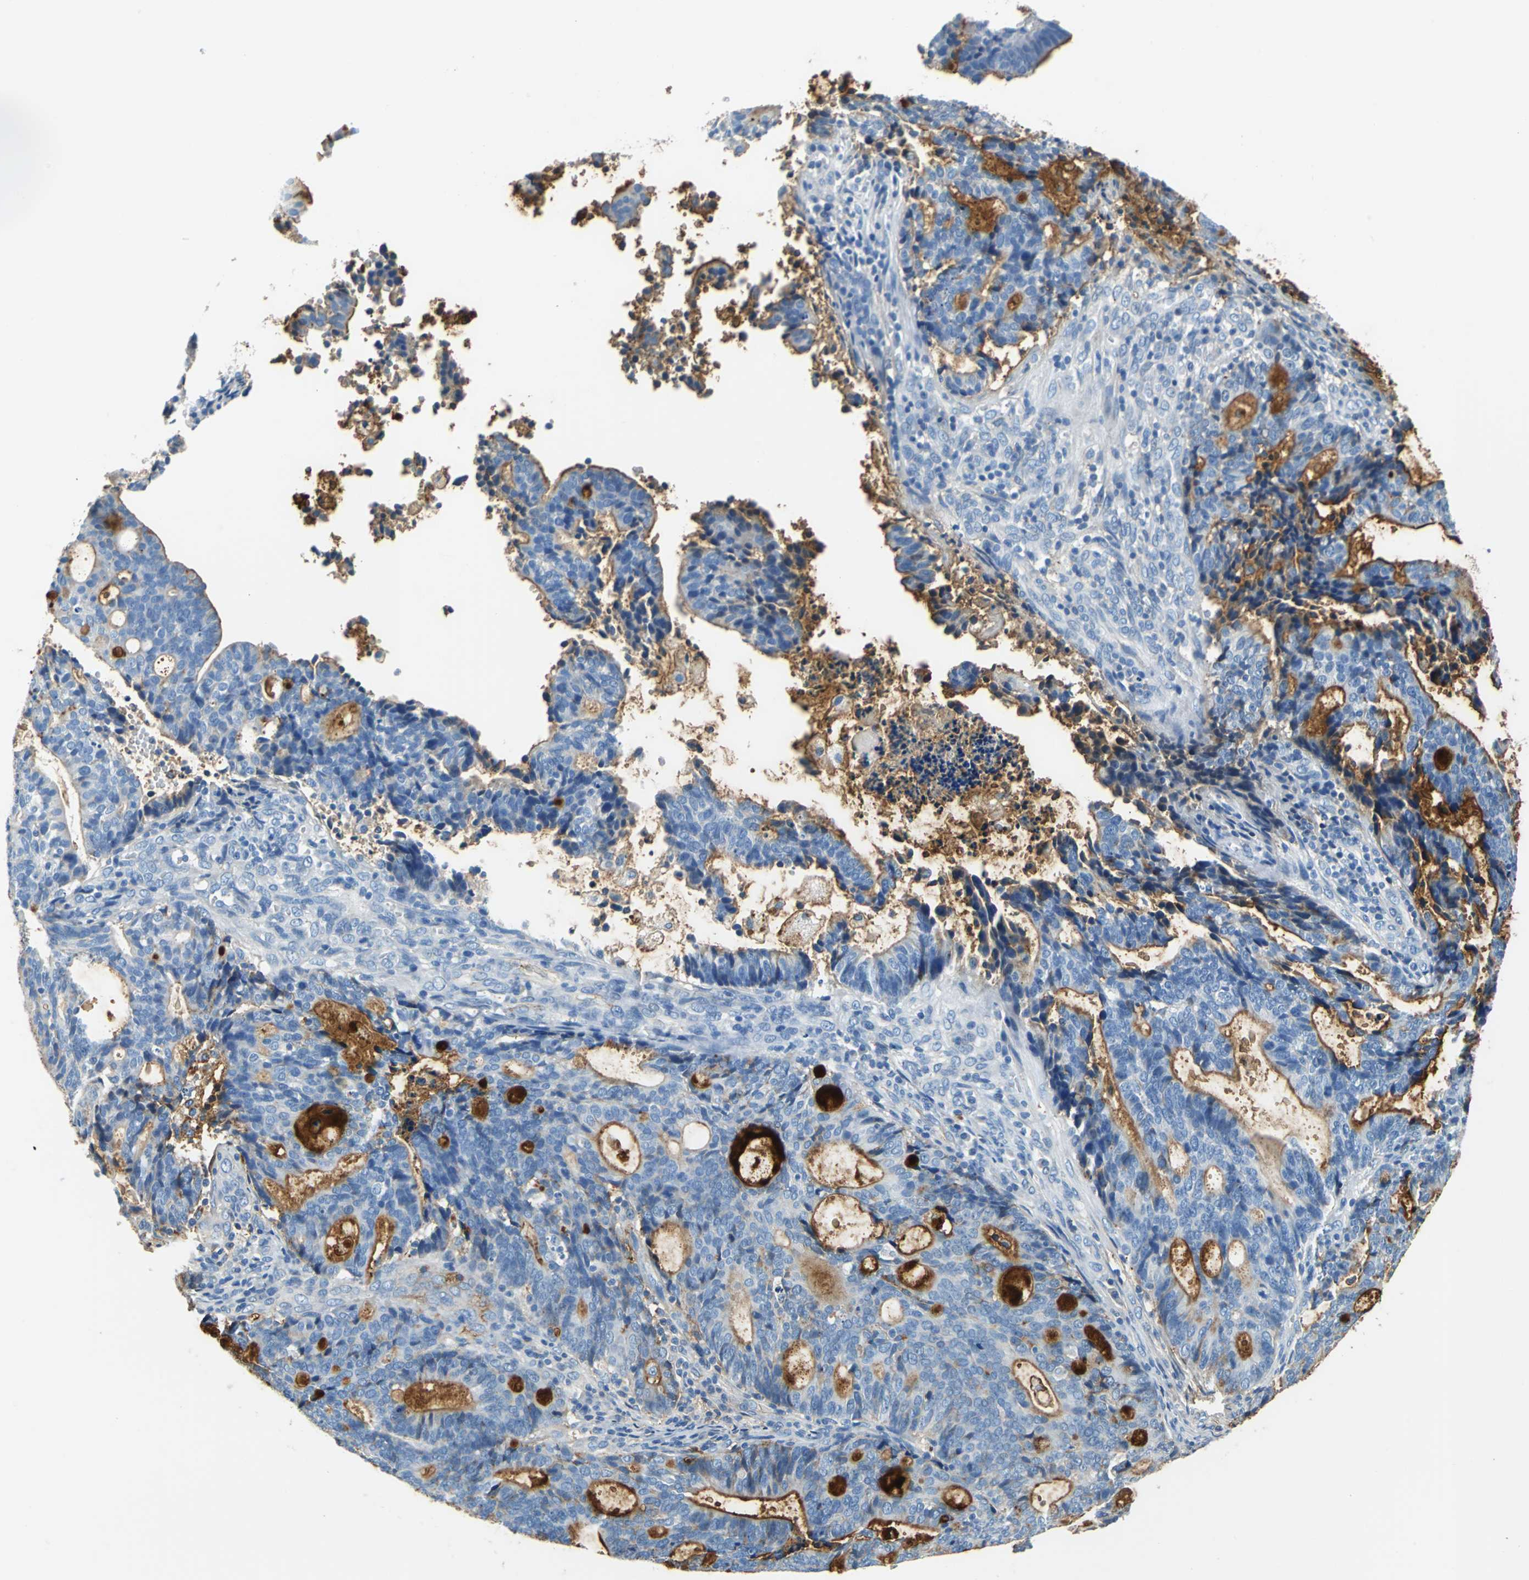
{"staining": {"intensity": "moderate", "quantity": "25%-75%", "location": "cytoplasmic/membranous"}, "tissue": "endometrial cancer", "cell_type": "Tumor cells", "image_type": "cancer", "snomed": [{"axis": "morphology", "description": "Adenocarcinoma, NOS"}, {"axis": "topography", "description": "Uterus"}], "caption": "A high-resolution image shows immunohistochemistry staining of endometrial cancer (adenocarcinoma), which shows moderate cytoplasmic/membranous expression in about 25%-75% of tumor cells.", "gene": "ALB", "patient": {"sex": "female", "age": 83}}